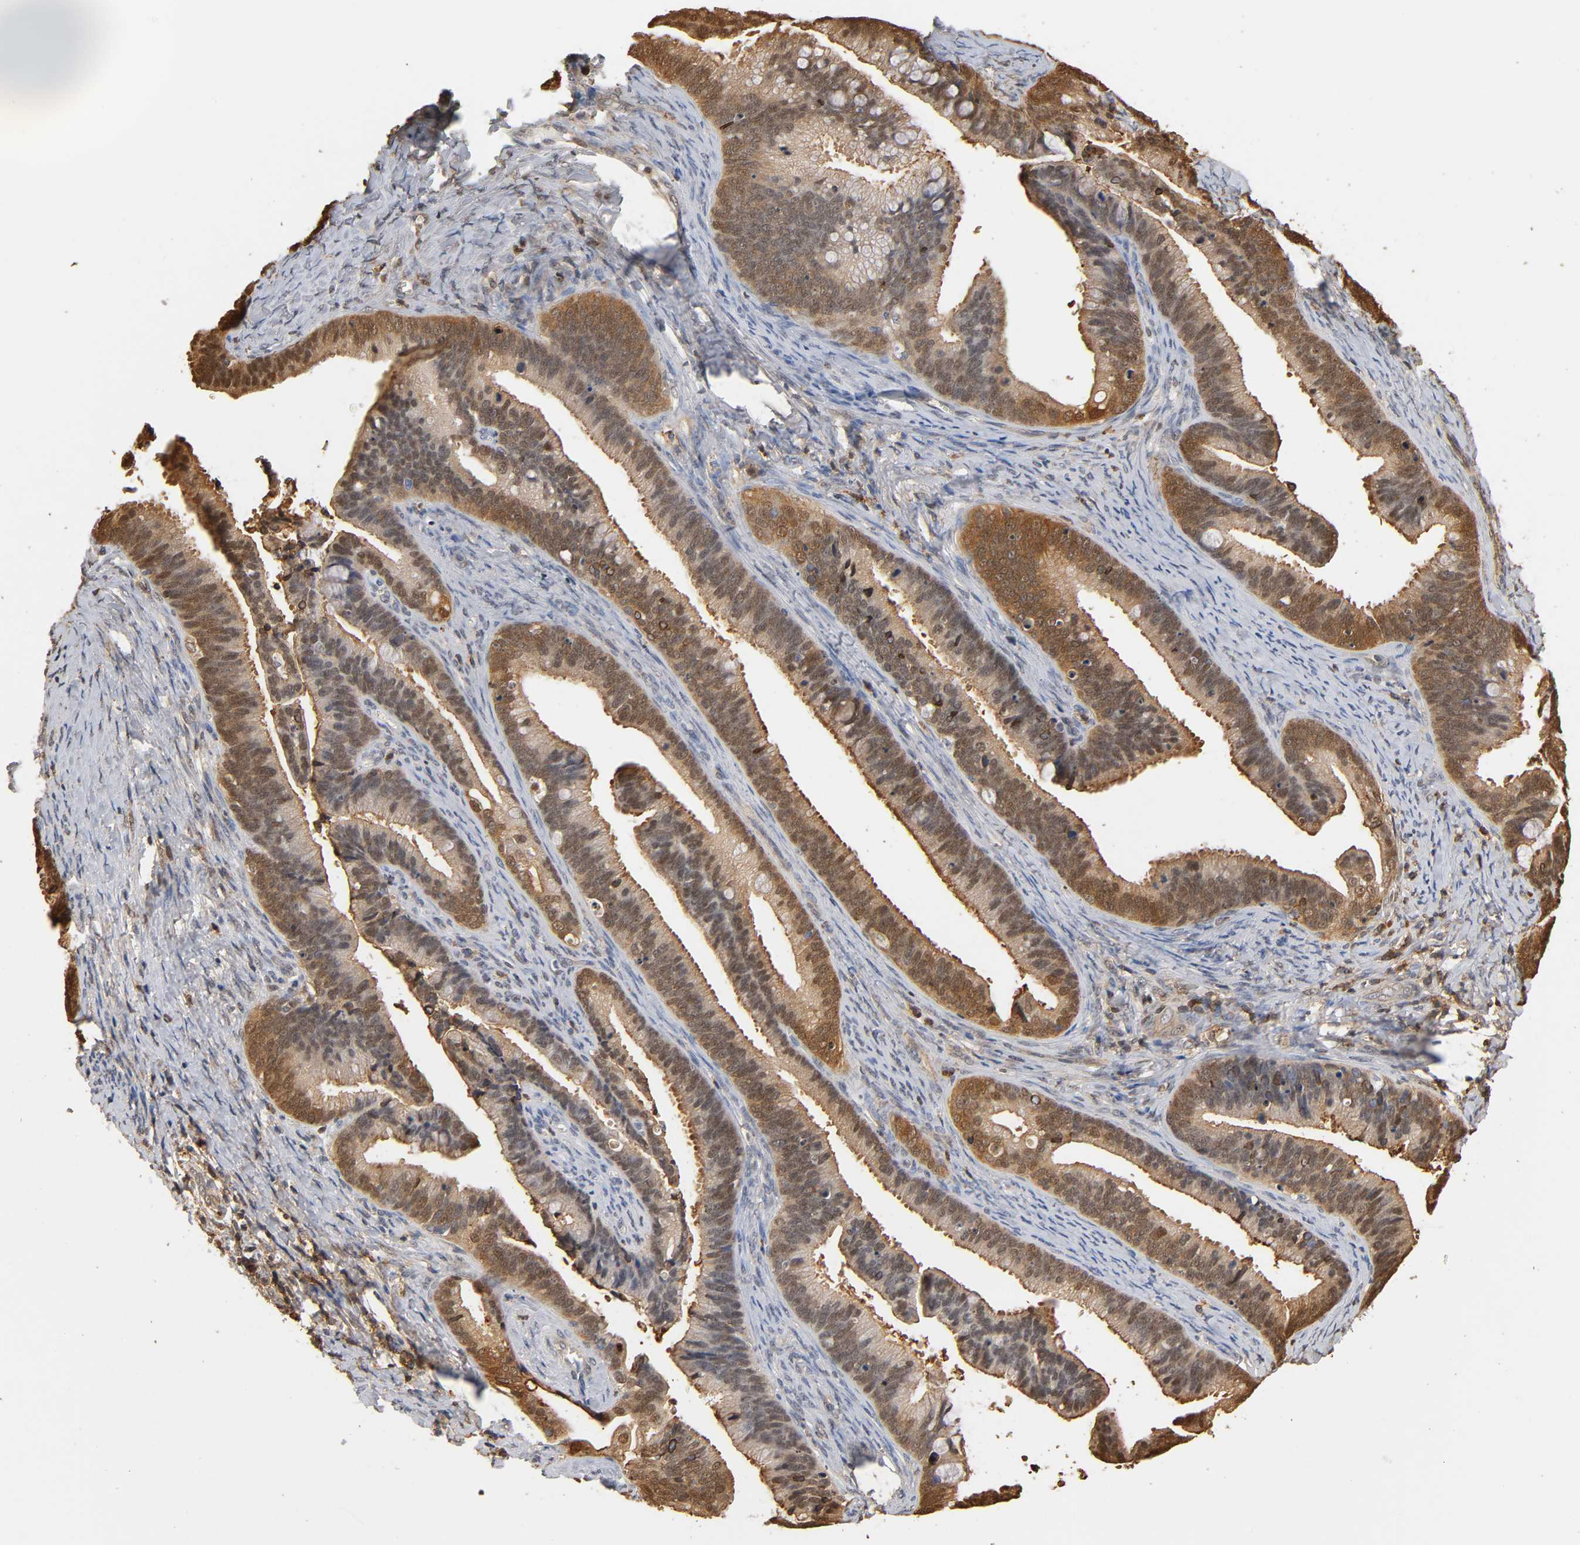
{"staining": {"intensity": "moderate", "quantity": ">75%", "location": "cytoplasmic/membranous"}, "tissue": "cervical cancer", "cell_type": "Tumor cells", "image_type": "cancer", "snomed": [{"axis": "morphology", "description": "Adenocarcinoma, NOS"}, {"axis": "topography", "description": "Cervix"}], "caption": "Protein expression analysis of adenocarcinoma (cervical) displays moderate cytoplasmic/membranous expression in approximately >75% of tumor cells. (Brightfield microscopy of DAB IHC at high magnification).", "gene": "ANXA11", "patient": {"sex": "female", "age": 47}}